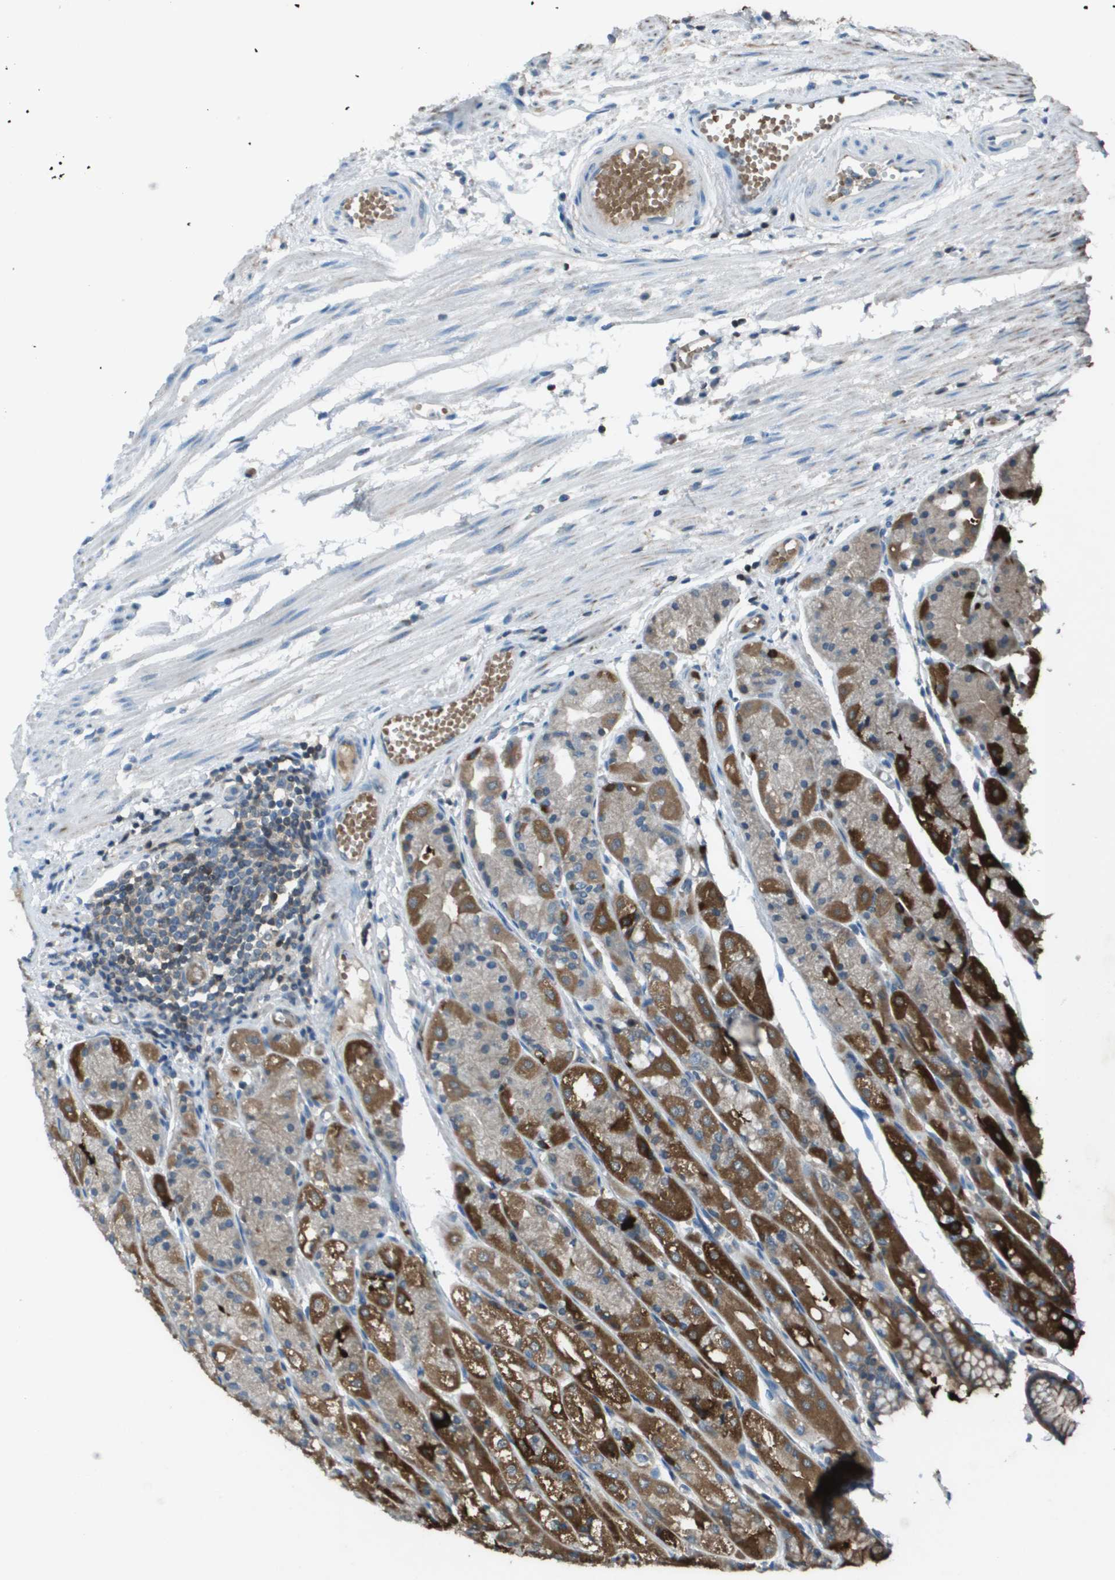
{"staining": {"intensity": "strong", "quantity": "25%-75%", "location": "cytoplasmic/membranous"}, "tissue": "stomach", "cell_type": "Glandular cells", "image_type": "normal", "snomed": [{"axis": "morphology", "description": "Normal tissue, NOS"}, {"axis": "topography", "description": "Stomach, upper"}], "caption": "Brown immunohistochemical staining in benign human stomach demonstrates strong cytoplasmic/membranous expression in approximately 25%-75% of glandular cells. (Brightfield microscopy of DAB IHC at high magnification).", "gene": "CAMK4", "patient": {"sex": "male", "age": 72}}